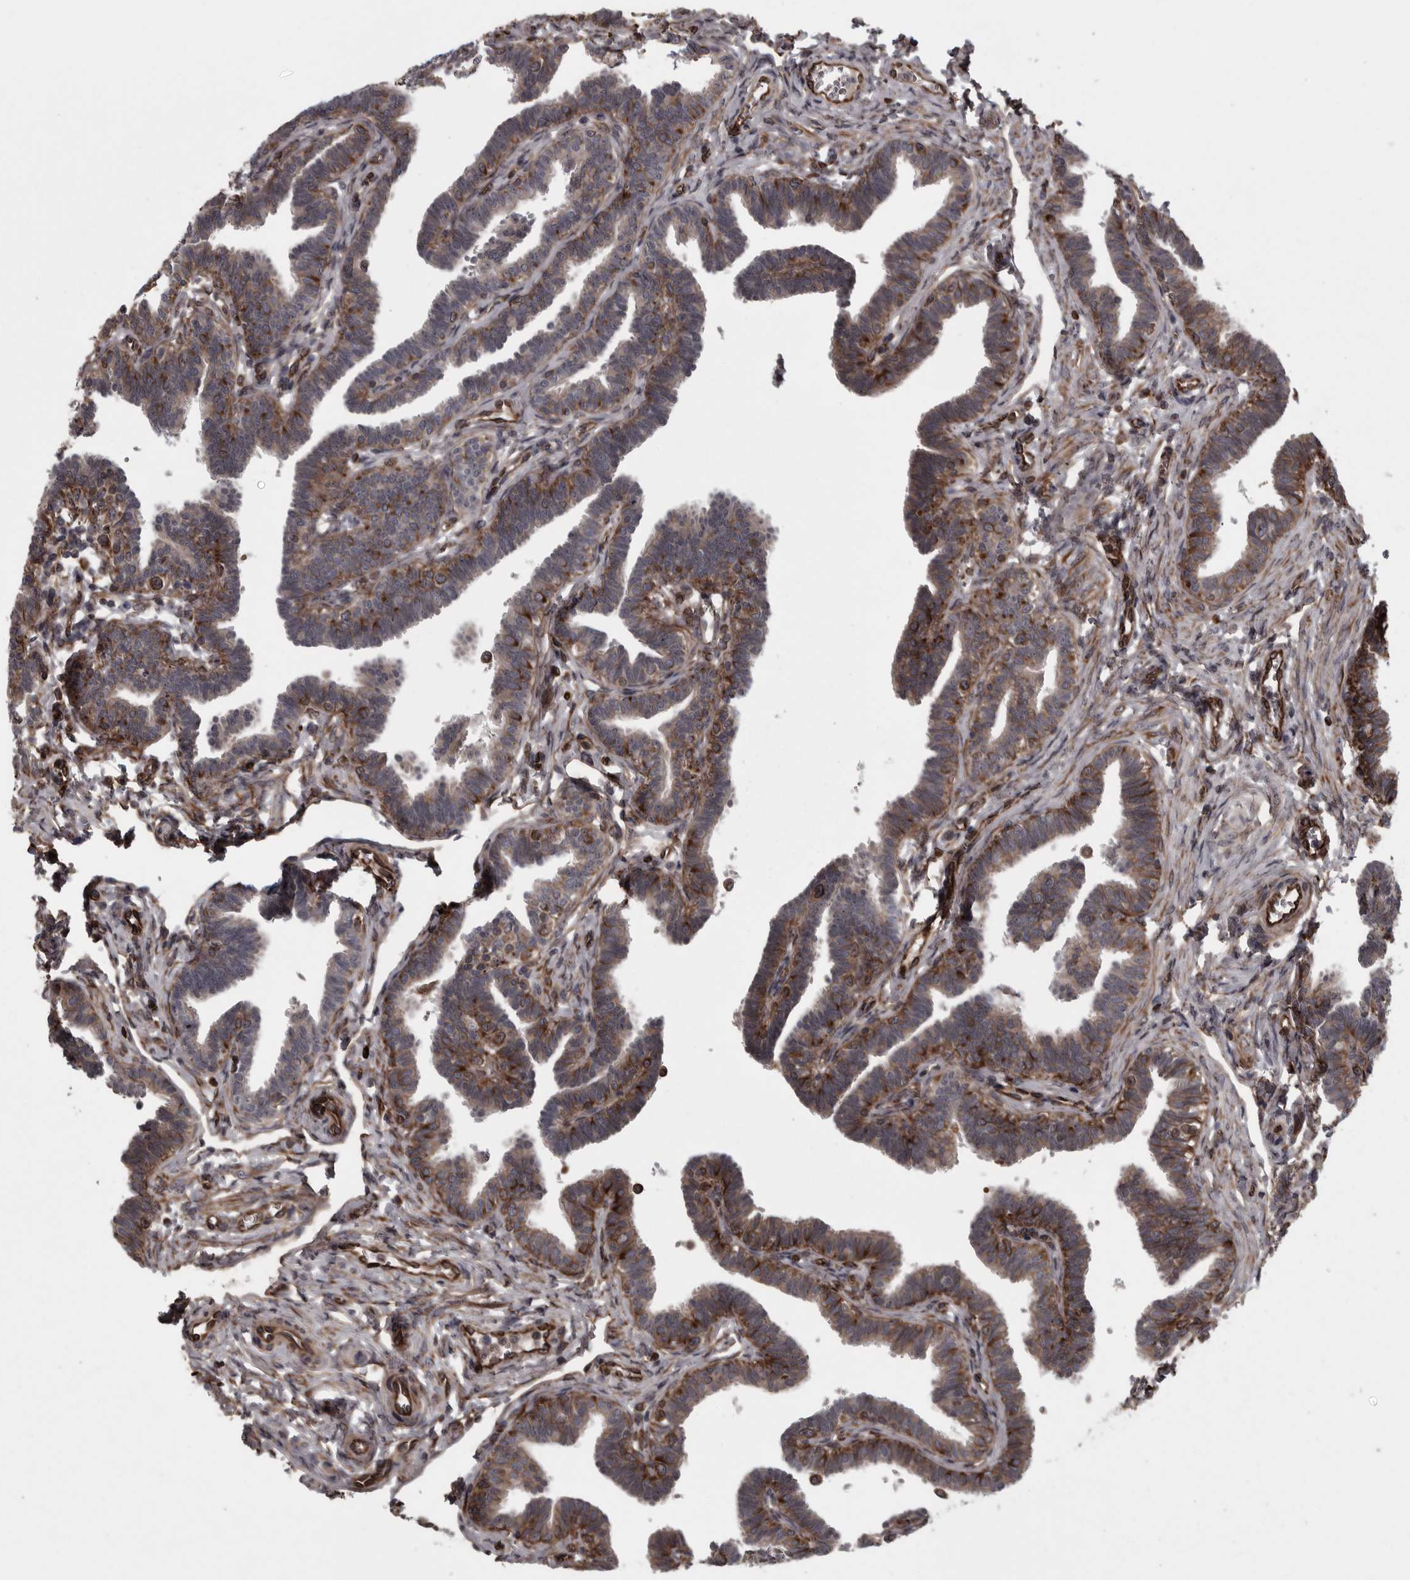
{"staining": {"intensity": "moderate", "quantity": "25%-75%", "location": "cytoplasmic/membranous"}, "tissue": "fallopian tube", "cell_type": "Glandular cells", "image_type": "normal", "snomed": [{"axis": "morphology", "description": "Normal tissue, NOS"}, {"axis": "topography", "description": "Fallopian tube"}, {"axis": "topography", "description": "Ovary"}], "caption": "The histopathology image shows staining of unremarkable fallopian tube, revealing moderate cytoplasmic/membranous protein positivity (brown color) within glandular cells. (IHC, brightfield microscopy, high magnification).", "gene": "FAAP100", "patient": {"sex": "female", "age": 23}}